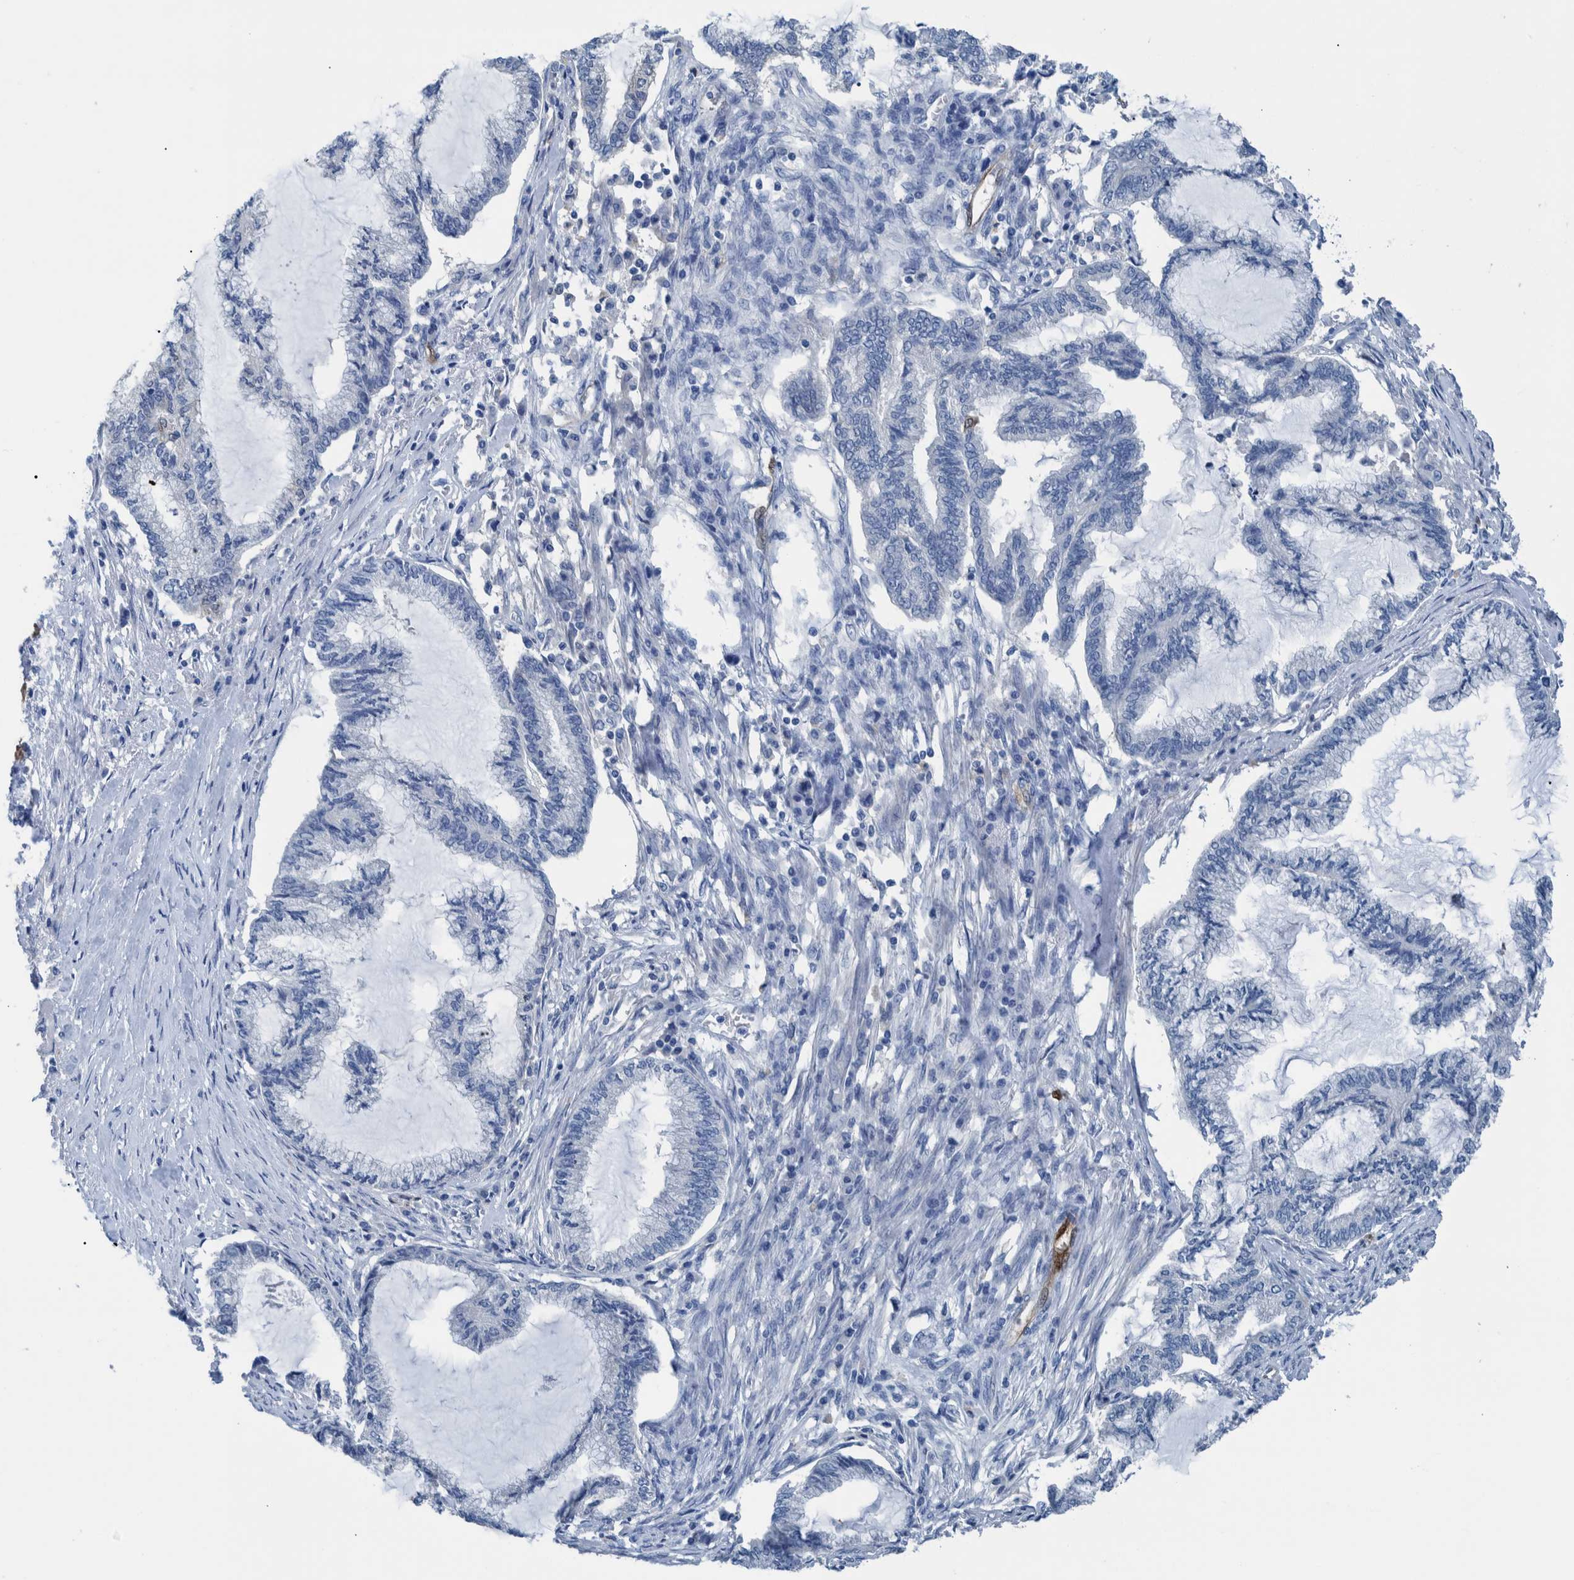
{"staining": {"intensity": "negative", "quantity": "none", "location": "none"}, "tissue": "endometrial cancer", "cell_type": "Tumor cells", "image_type": "cancer", "snomed": [{"axis": "morphology", "description": "Adenocarcinoma, NOS"}, {"axis": "topography", "description": "Endometrium"}], "caption": "Endometrial cancer was stained to show a protein in brown. There is no significant expression in tumor cells.", "gene": "IDO1", "patient": {"sex": "female", "age": 86}}